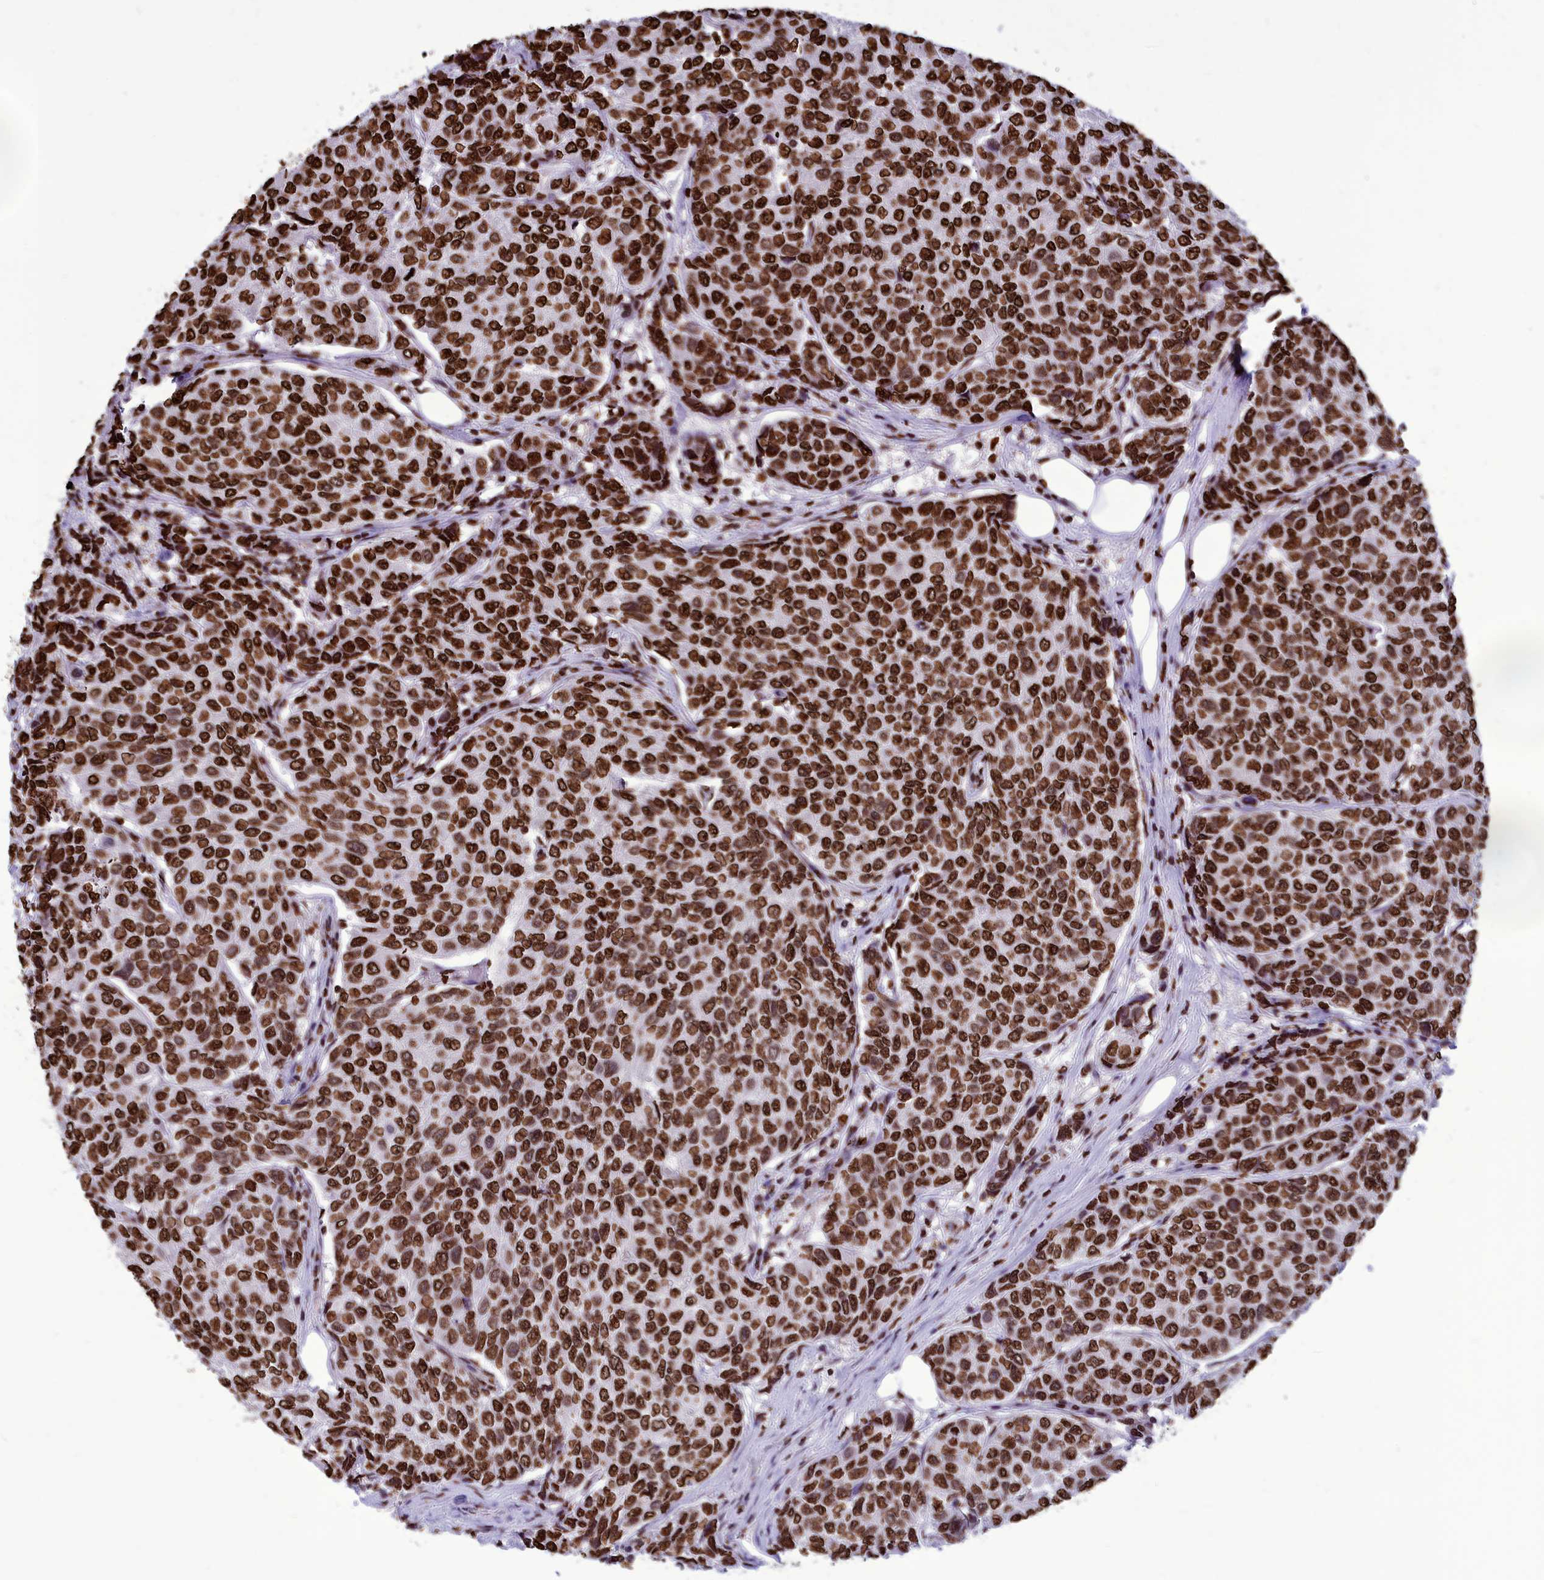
{"staining": {"intensity": "strong", "quantity": ">75%", "location": "nuclear"}, "tissue": "breast cancer", "cell_type": "Tumor cells", "image_type": "cancer", "snomed": [{"axis": "morphology", "description": "Duct carcinoma"}, {"axis": "topography", "description": "Breast"}], "caption": "DAB immunohistochemical staining of human invasive ductal carcinoma (breast) shows strong nuclear protein positivity in approximately >75% of tumor cells.", "gene": "AKAP17A", "patient": {"sex": "female", "age": 55}}